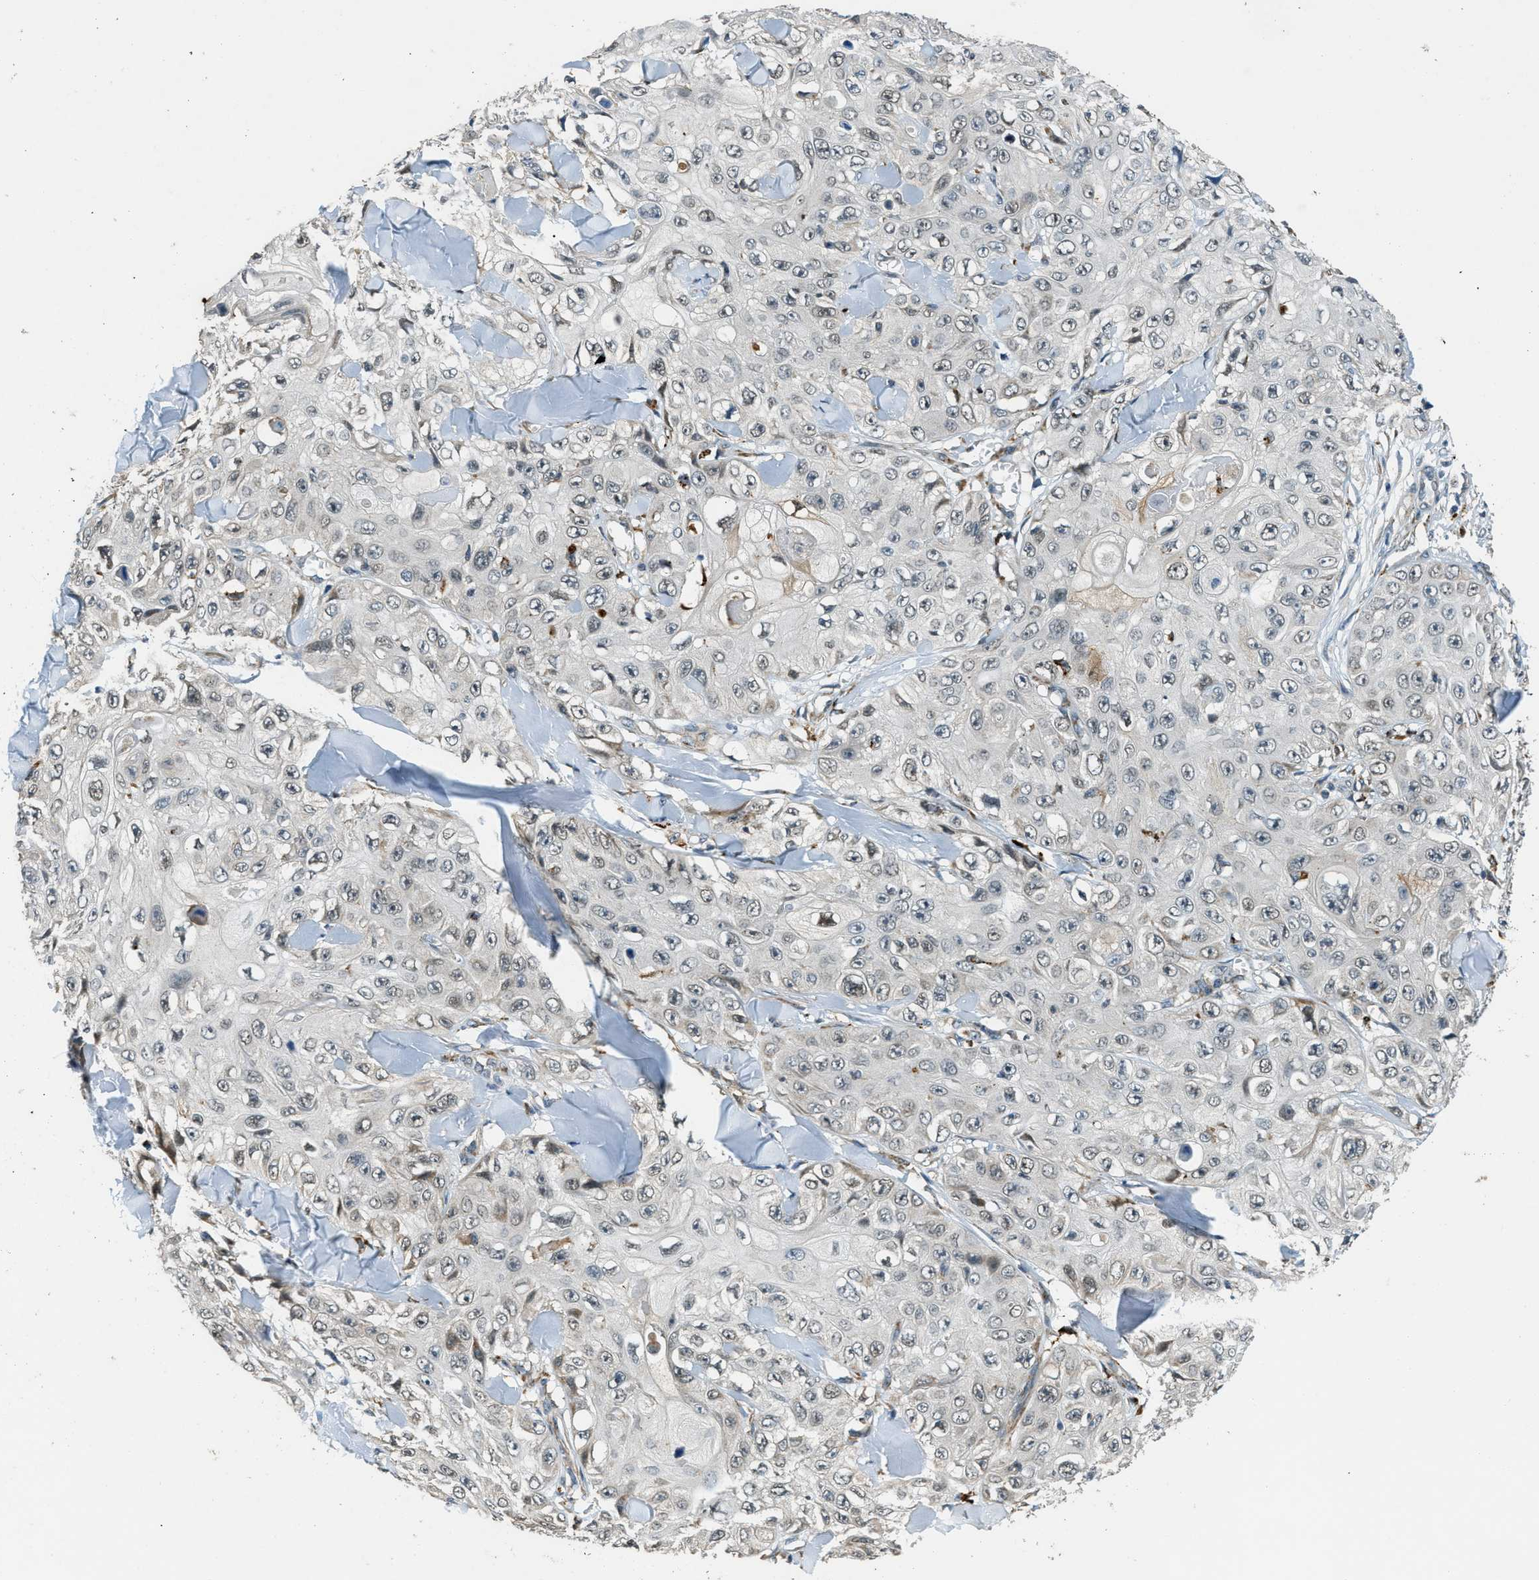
{"staining": {"intensity": "moderate", "quantity": "<25%", "location": "cytoplasmic/membranous"}, "tissue": "skin cancer", "cell_type": "Tumor cells", "image_type": "cancer", "snomed": [{"axis": "morphology", "description": "Squamous cell carcinoma, NOS"}, {"axis": "topography", "description": "Skin"}], "caption": "An immunohistochemistry histopathology image of tumor tissue is shown. Protein staining in brown highlights moderate cytoplasmic/membranous positivity in skin cancer within tumor cells.", "gene": "HERC2", "patient": {"sex": "male", "age": 86}}